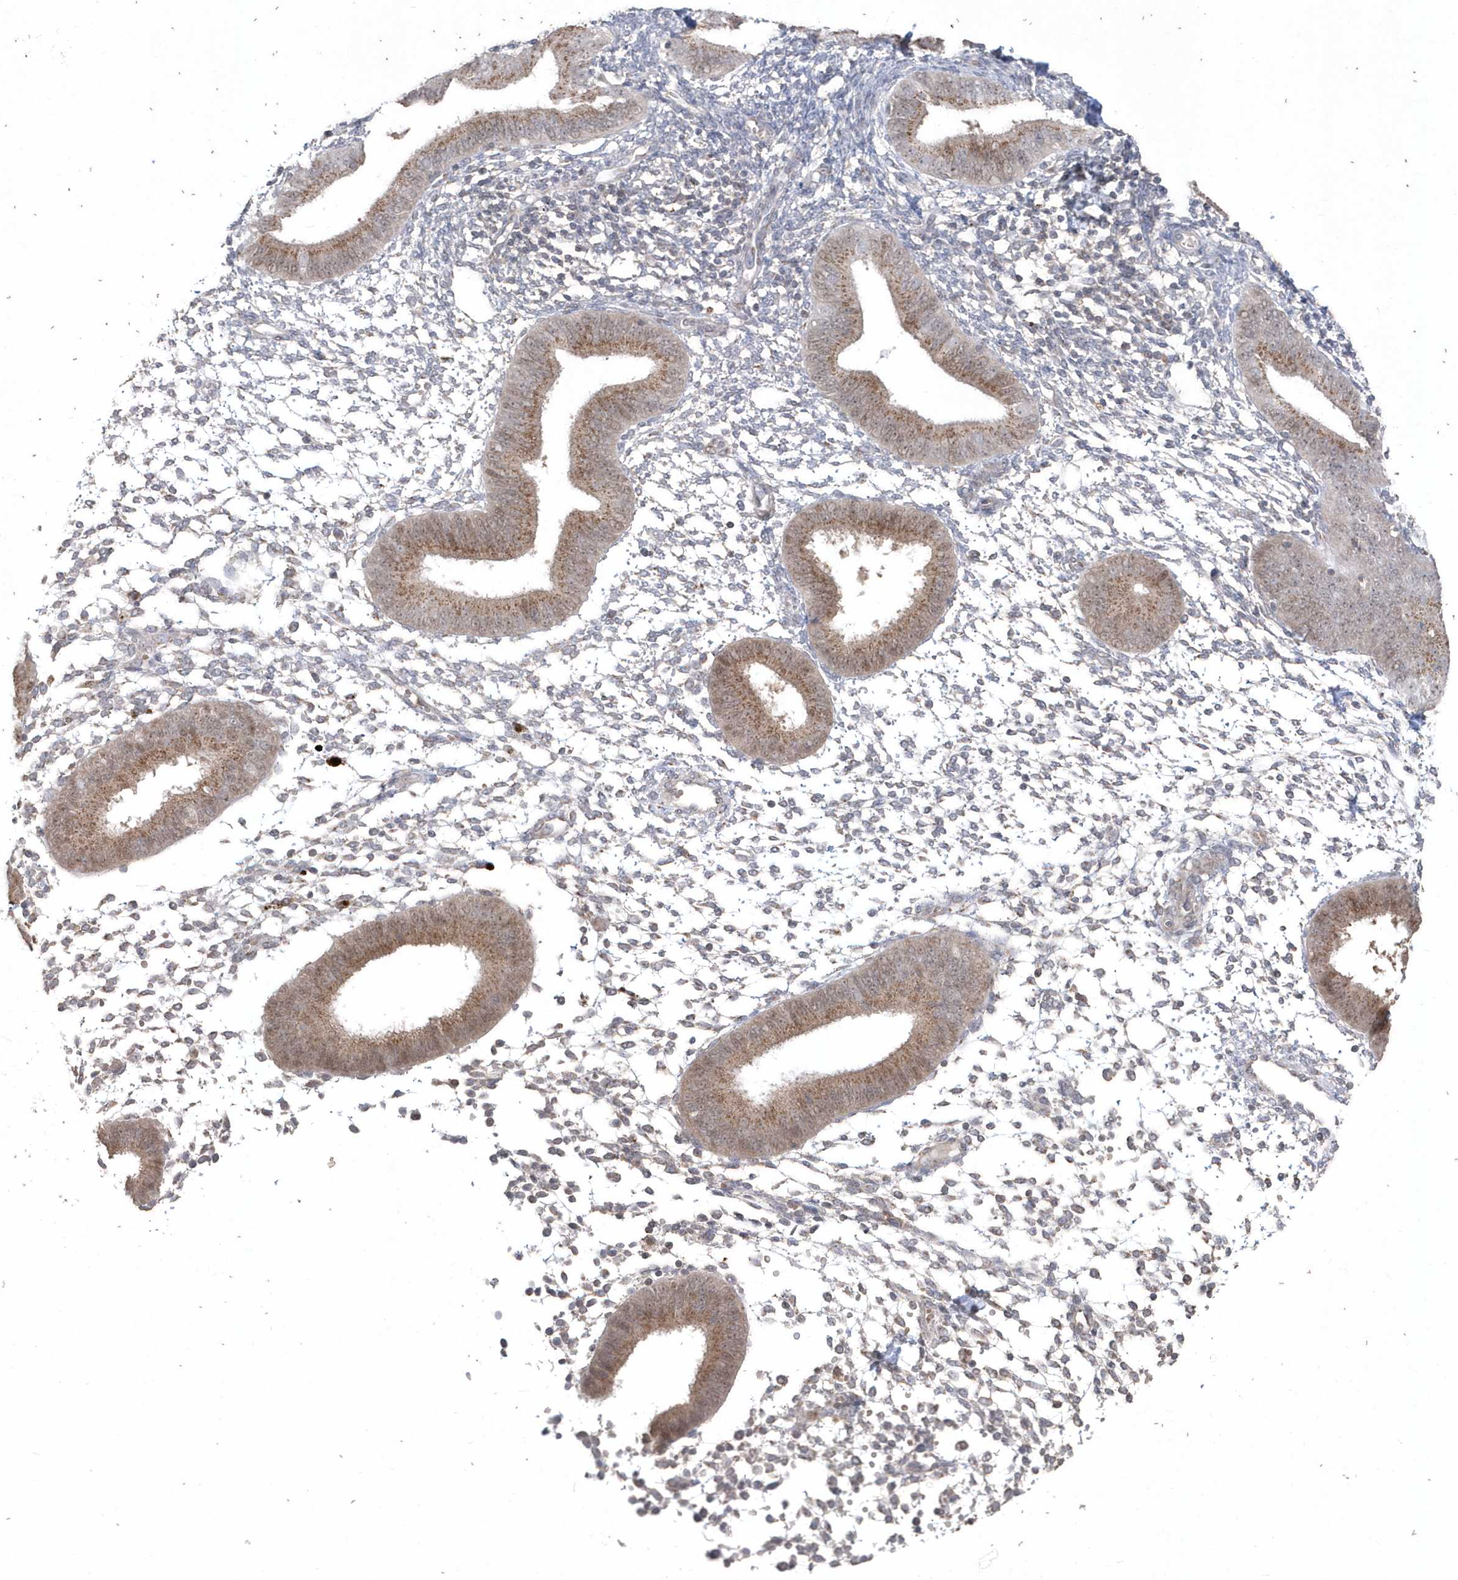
{"staining": {"intensity": "weak", "quantity": "<25%", "location": "cytoplasmic/membranous"}, "tissue": "endometrium", "cell_type": "Cells in endometrial stroma", "image_type": "normal", "snomed": [{"axis": "morphology", "description": "Normal tissue, NOS"}, {"axis": "topography", "description": "Uterus"}, {"axis": "topography", "description": "Endometrium"}], "caption": "The immunohistochemistry micrograph has no significant staining in cells in endometrial stroma of endometrium.", "gene": "GEMIN6", "patient": {"sex": "female", "age": 48}}